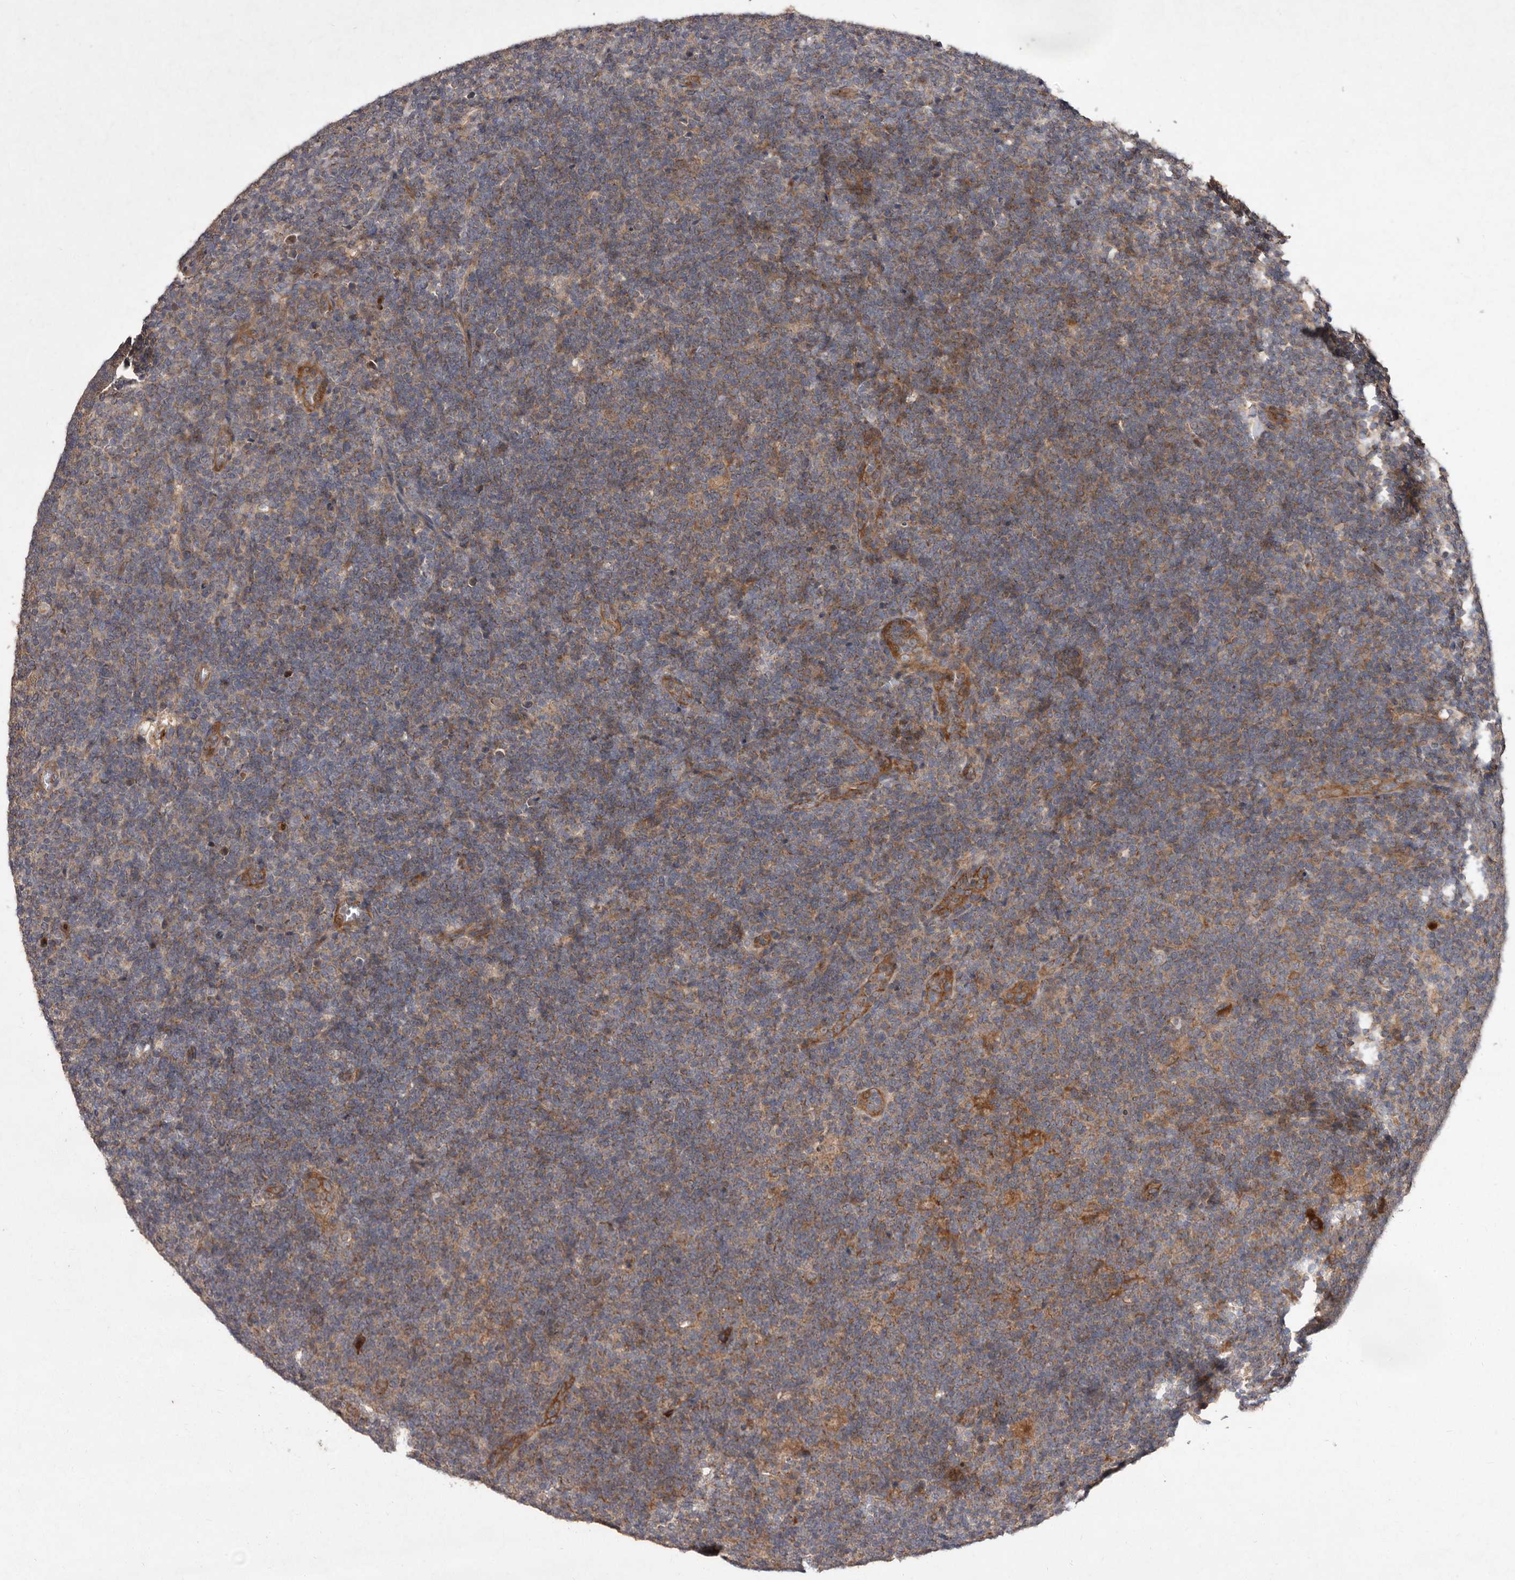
{"staining": {"intensity": "weak", "quantity": ">75%", "location": "cytoplasmic/membranous"}, "tissue": "lymphoma", "cell_type": "Tumor cells", "image_type": "cancer", "snomed": [{"axis": "morphology", "description": "Hodgkin's disease, NOS"}, {"axis": "topography", "description": "Lymph node"}], "caption": "Immunohistochemistry (IHC) (DAB) staining of human lymphoma exhibits weak cytoplasmic/membranous protein expression in about >75% of tumor cells.", "gene": "FLAD1", "patient": {"sex": "female", "age": 57}}